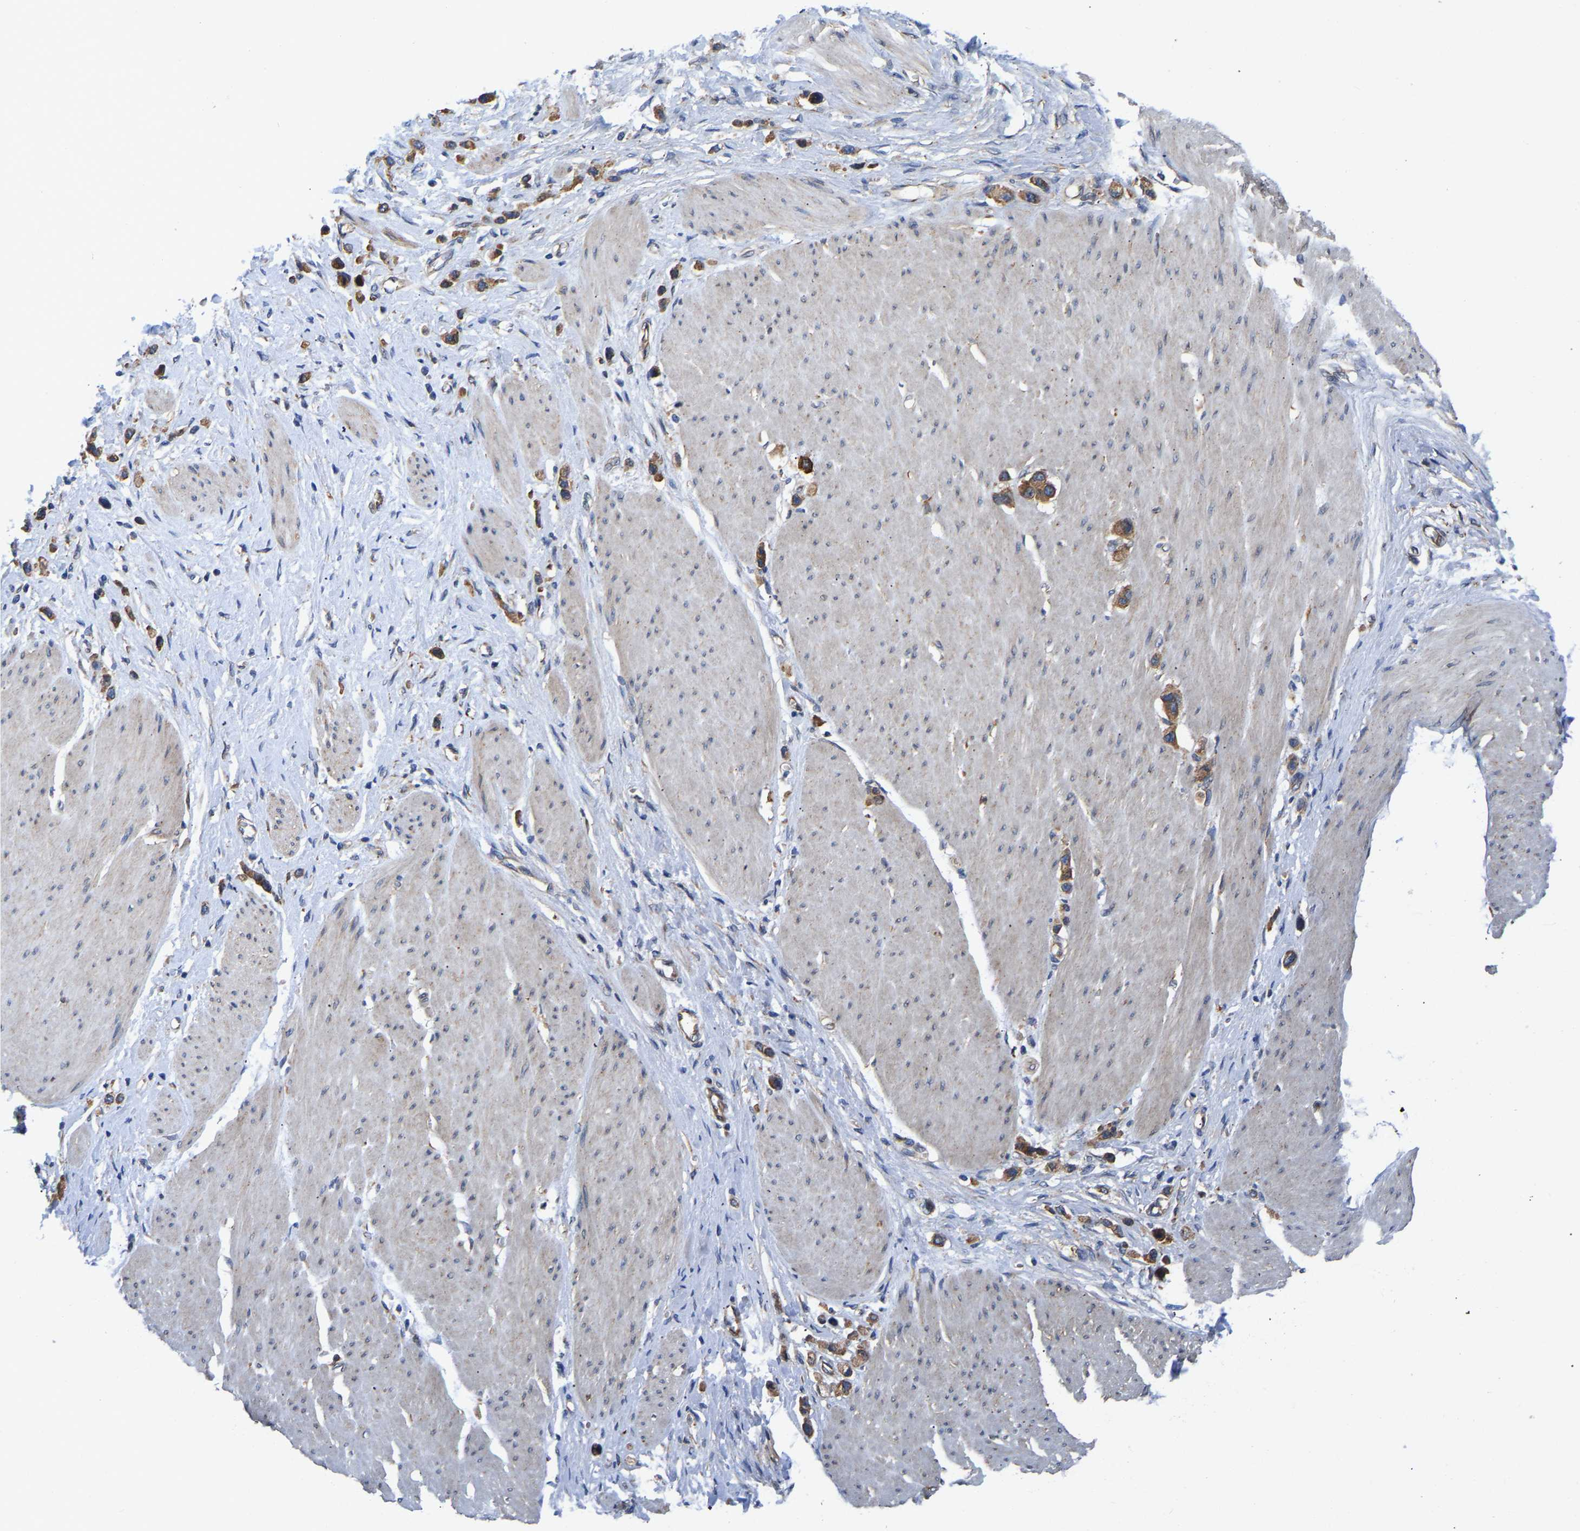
{"staining": {"intensity": "strong", "quantity": ">75%", "location": "cytoplasmic/membranous"}, "tissue": "stomach cancer", "cell_type": "Tumor cells", "image_type": "cancer", "snomed": [{"axis": "morphology", "description": "Adenocarcinoma, NOS"}, {"axis": "topography", "description": "Stomach"}], "caption": "Stomach adenocarcinoma stained with DAB (3,3'-diaminobenzidine) immunohistochemistry (IHC) exhibits high levels of strong cytoplasmic/membranous expression in approximately >75% of tumor cells.", "gene": "ARL6IP5", "patient": {"sex": "female", "age": 65}}